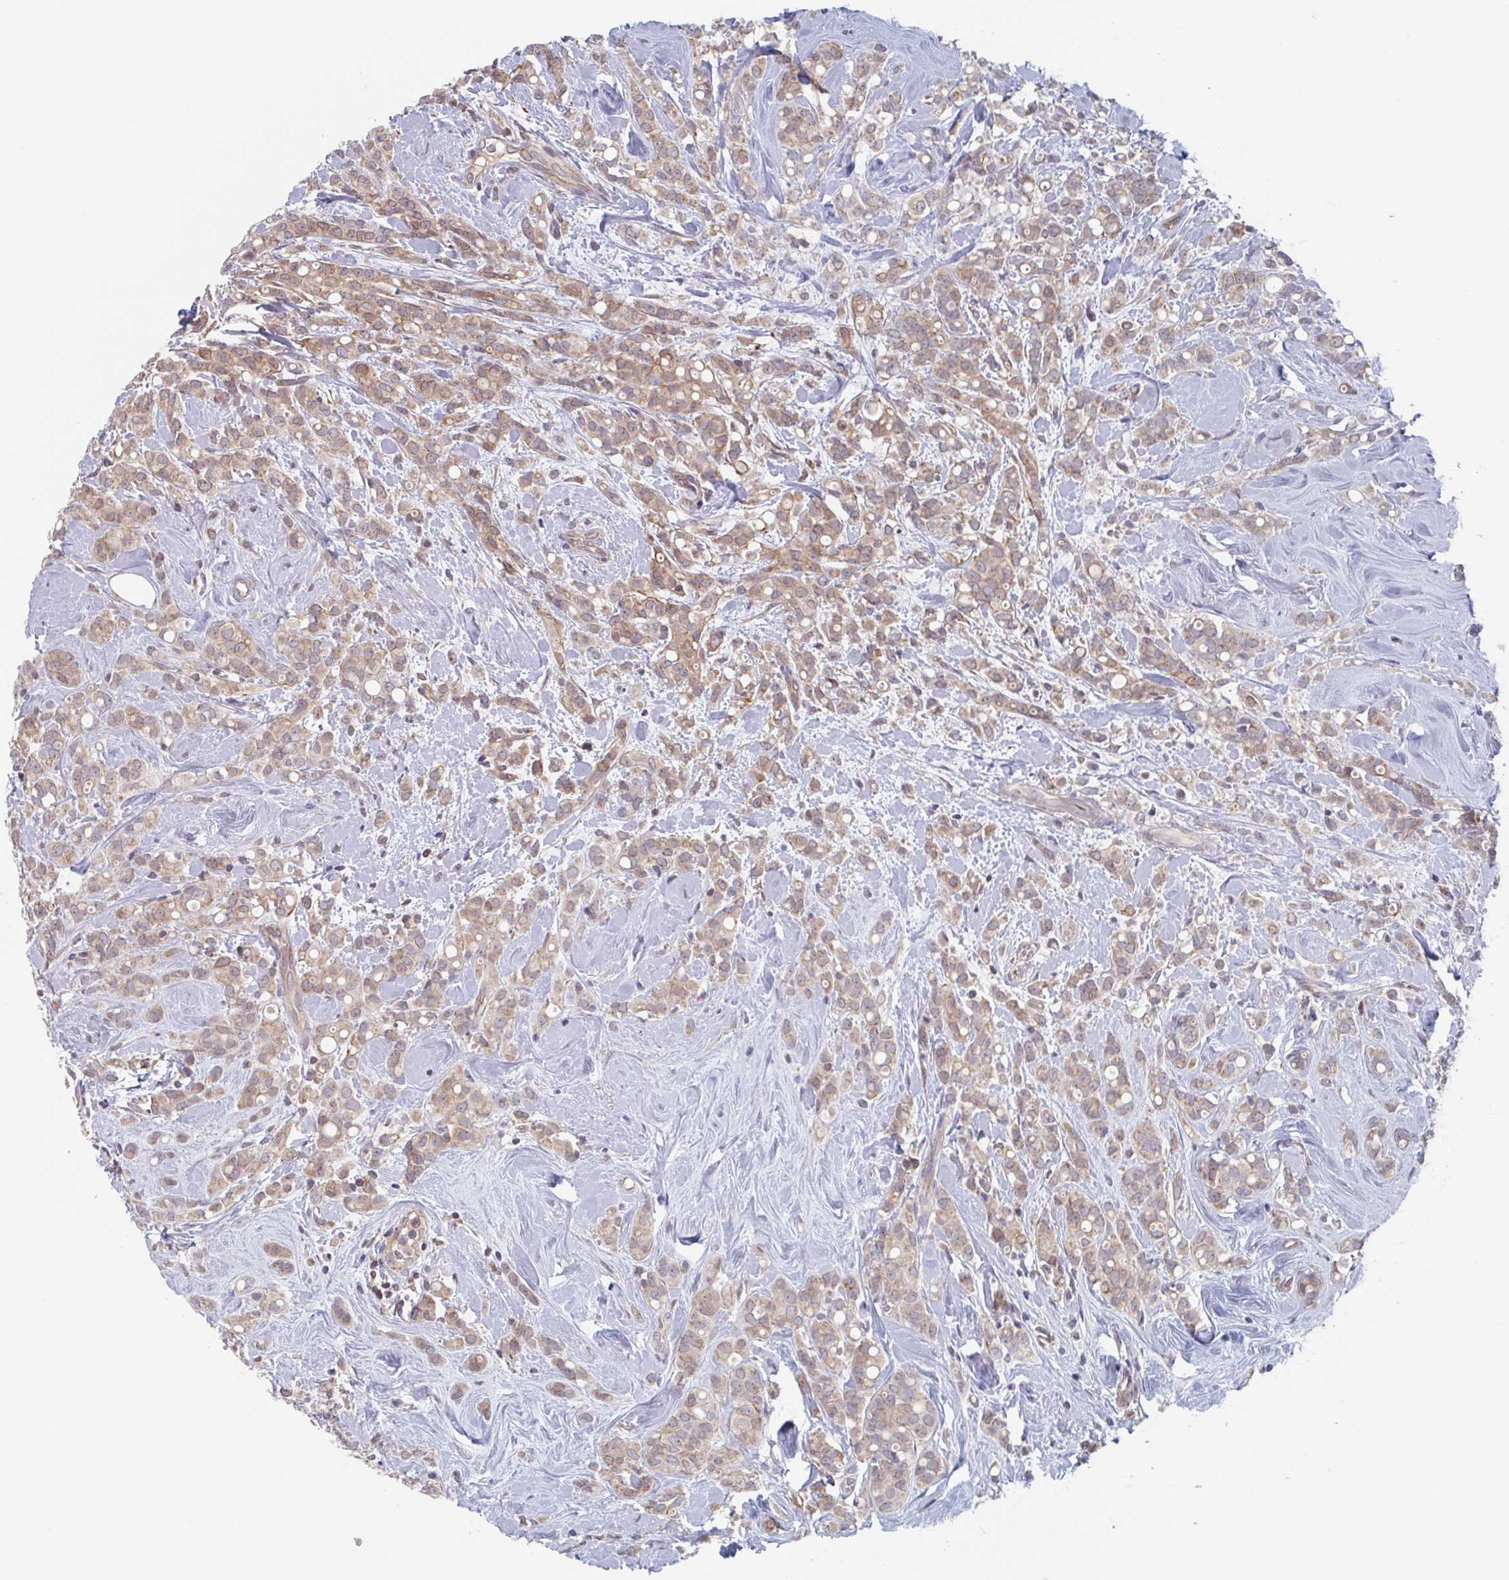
{"staining": {"intensity": "moderate", "quantity": ">75%", "location": "cytoplasmic/membranous"}, "tissue": "breast cancer", "cell_type": "Tumor cells", "image_type": "cancer", "snomed": [{"axis": "morphology", "description": "Lobular carcinoma"}, {"axis": "topography", "description": "Breast"}], "caption": "Breast cancer stained for a protein demonstrates moderate cytoplasmic/membranous positivity in tumor cells.", "gene": "SURF1", "patient": {"sex": "female", "age": 68}}